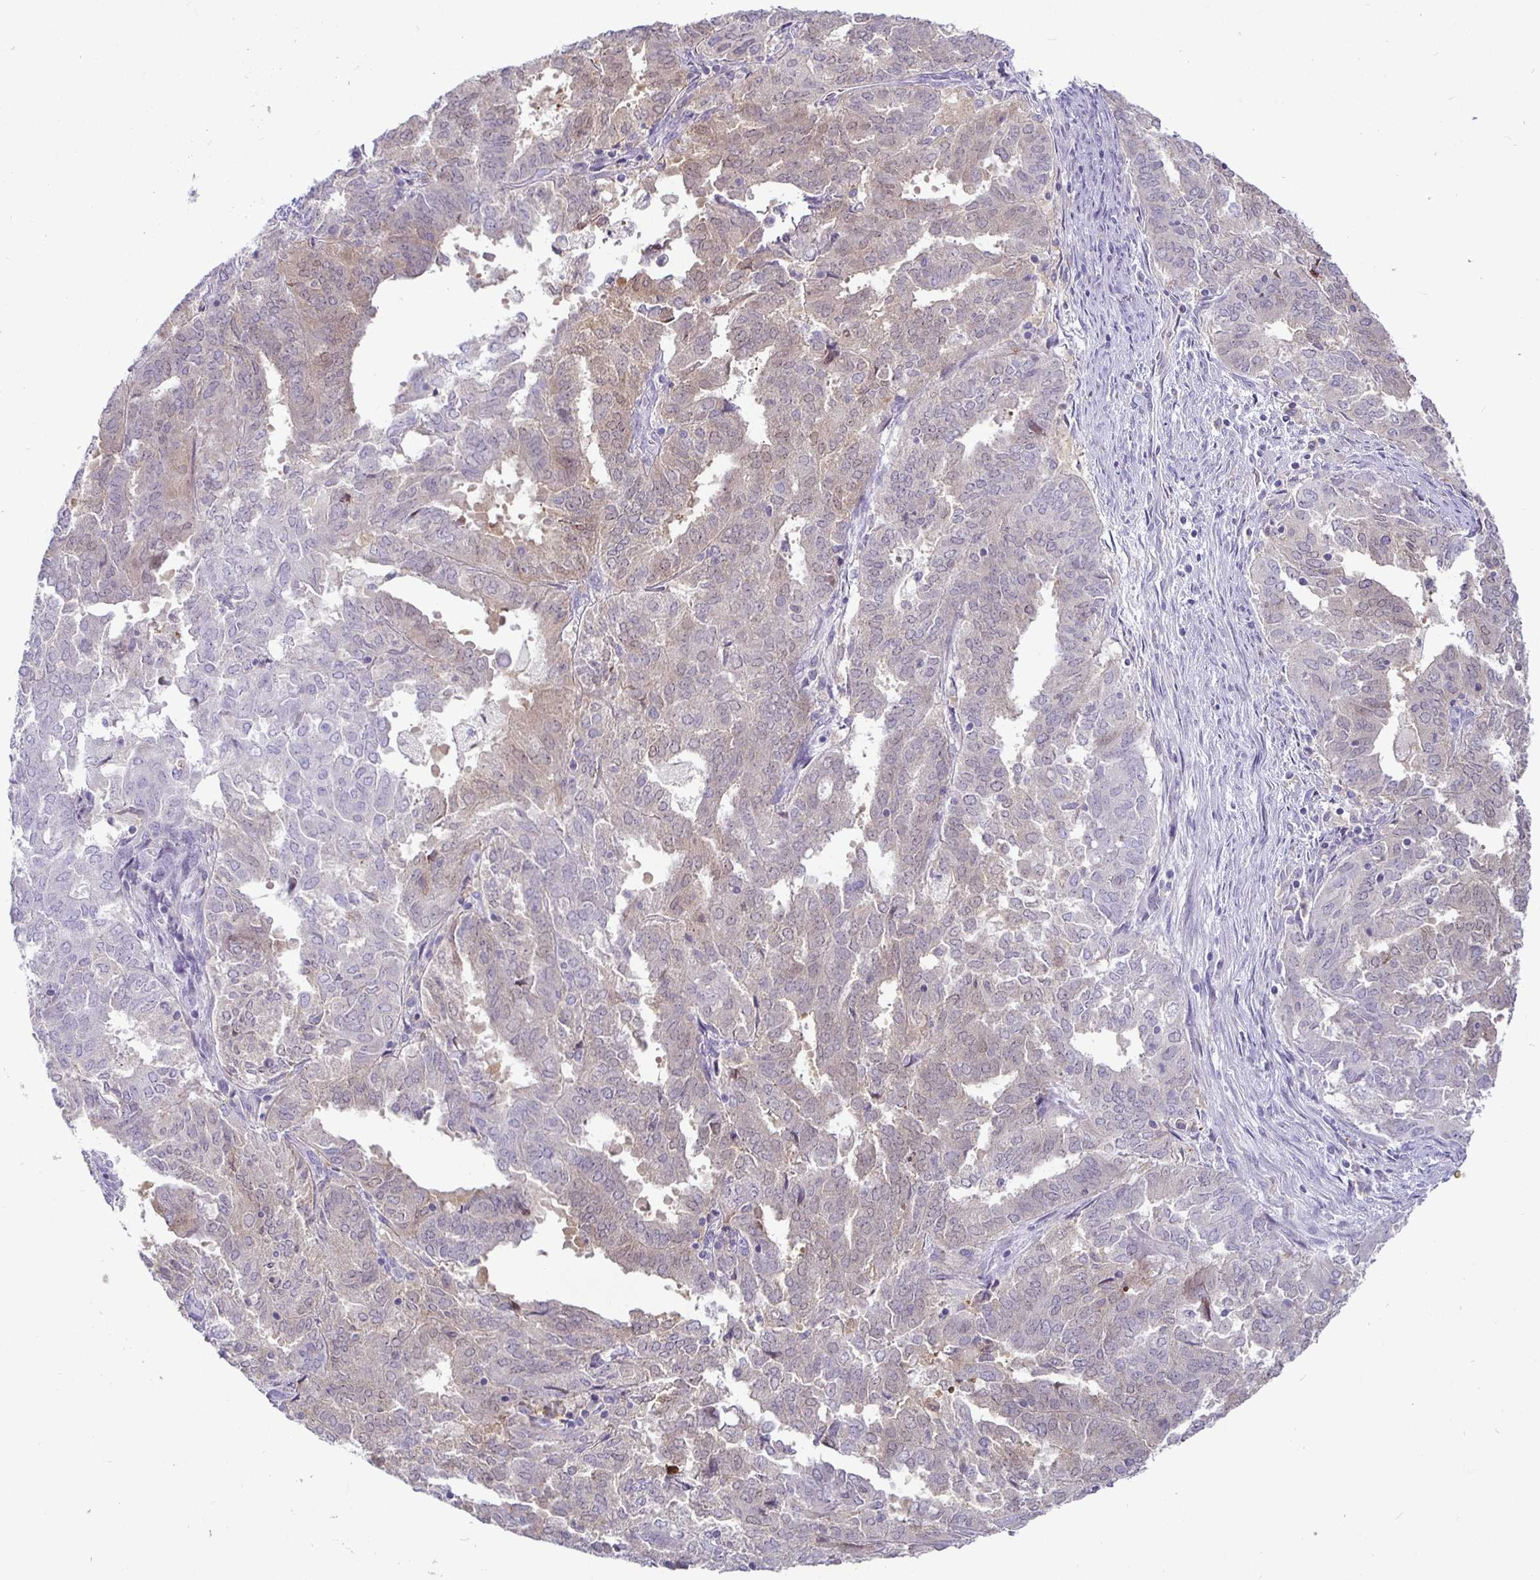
{"staining": {"intensity": "weak", "quantity": "25%-75%", "location": "cytoplasmic/membranous"}, "tissue": "endometrial cancer", "cell_type": "Tumor cells", "image_type": "cancer", "snomed": [{"axis": "morphology", "description": "Adenocarcinoma, NOS"}, {"axis": "topography", "description": "Endometrium"}], "caption": "Tumor cells display low levels of weak cytoplasmic/membranous positivity in approximately 25%-75% of cells in endometrial adenocarcinoma.", "gene": "SIRPA", "patient": {"sex": "female", "age": 72}}